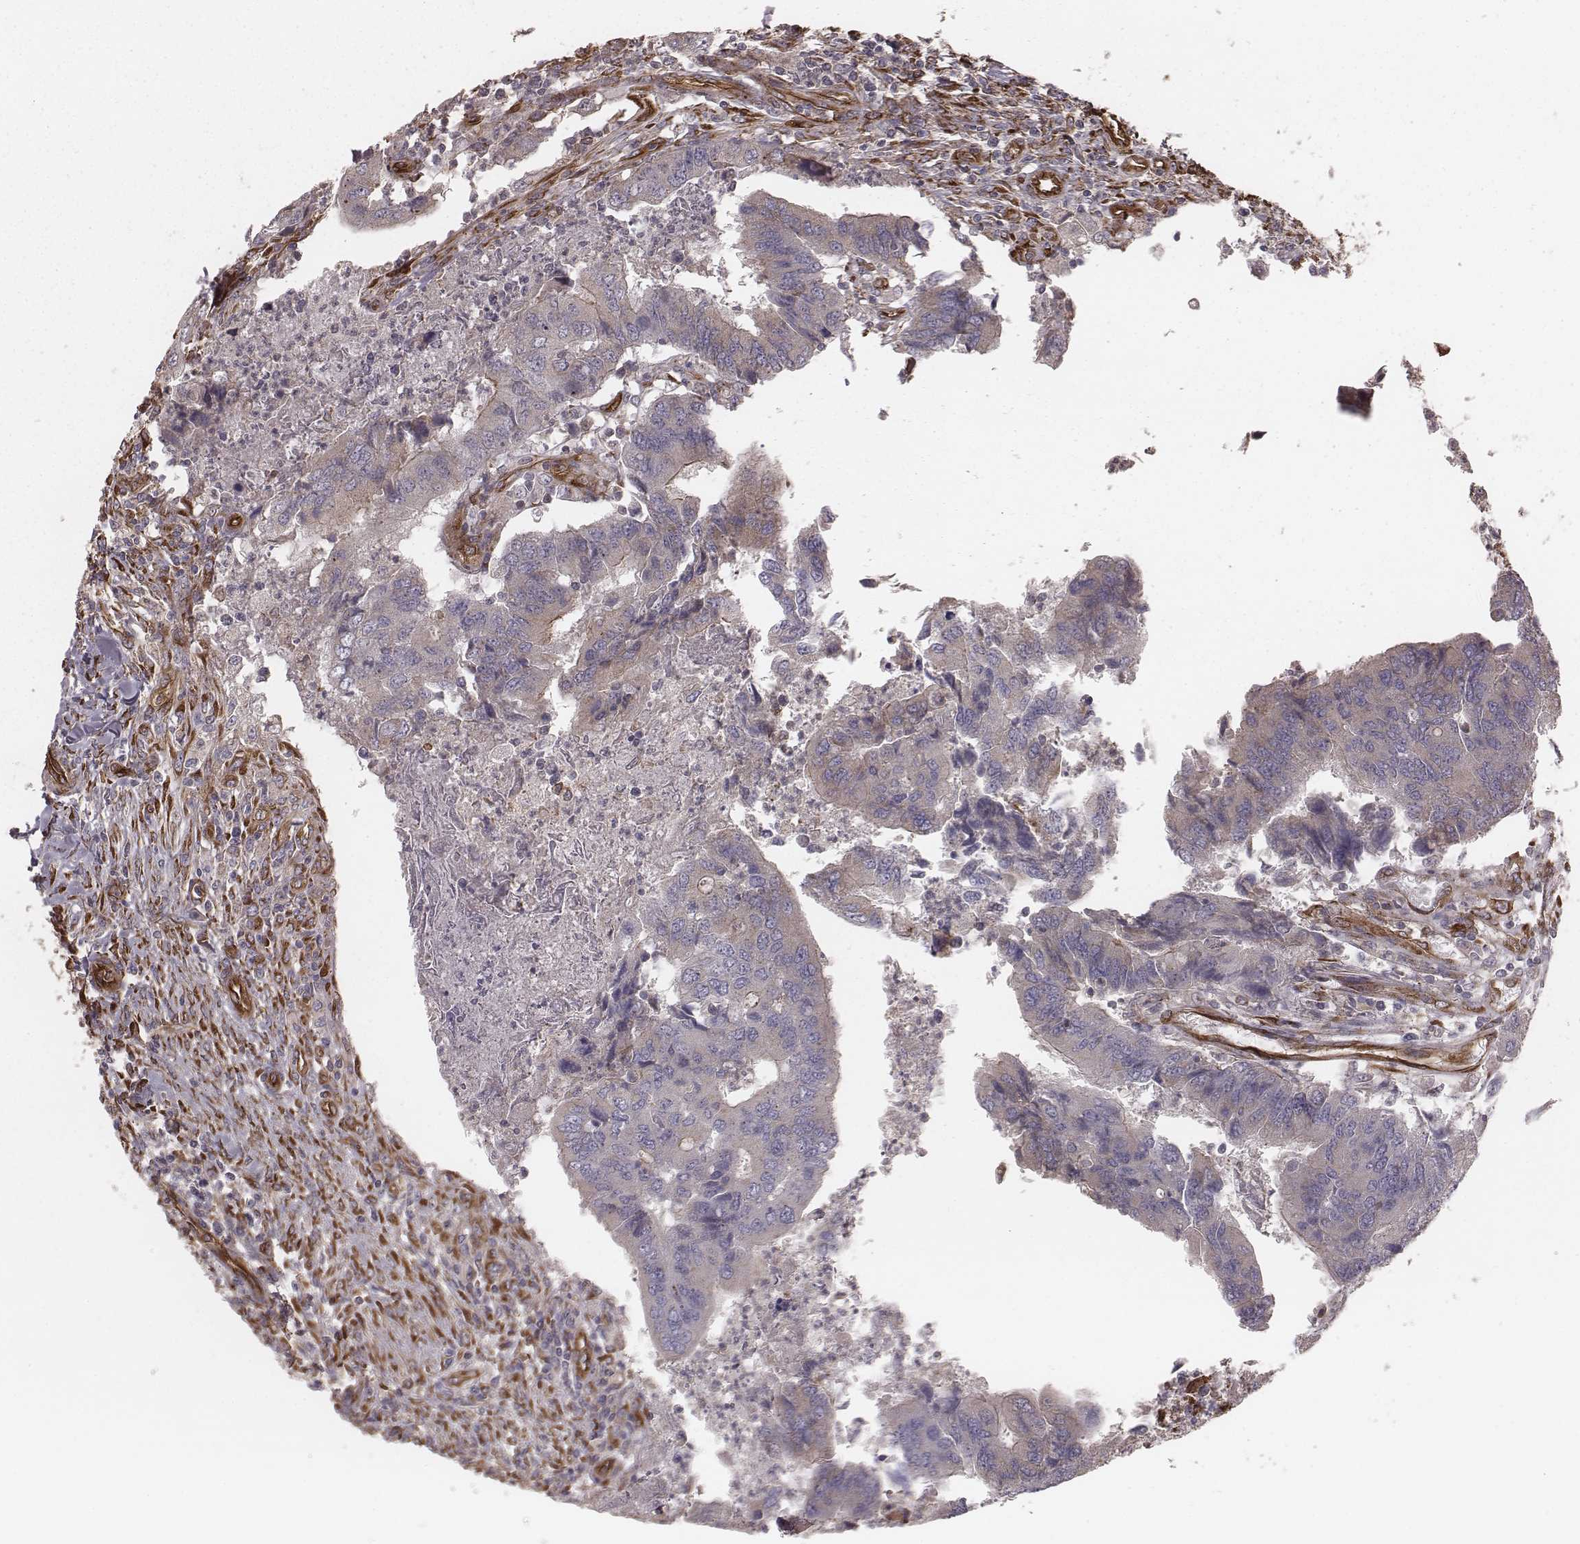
{"staining": {"intensity": "negative", "quantity": "none", "location": "none"}, "tissue": "colorectal cancer", "cell_type": "Tumor cells", "image_type": "cancer", "snomed": [{"axis": "morphology", "description": "Adenocarcinoma, NOS"}, {"axis": "topography", "description": "Colon"}], "caption": "Immunohistochemistry (IHC) histopathology image of adenocarcinoma (colorectal) stained for a protein (brown), which shows no positivity in tumor cells.", "gene": "PALMD", "patient": {"sex": "female", "age": 67}}